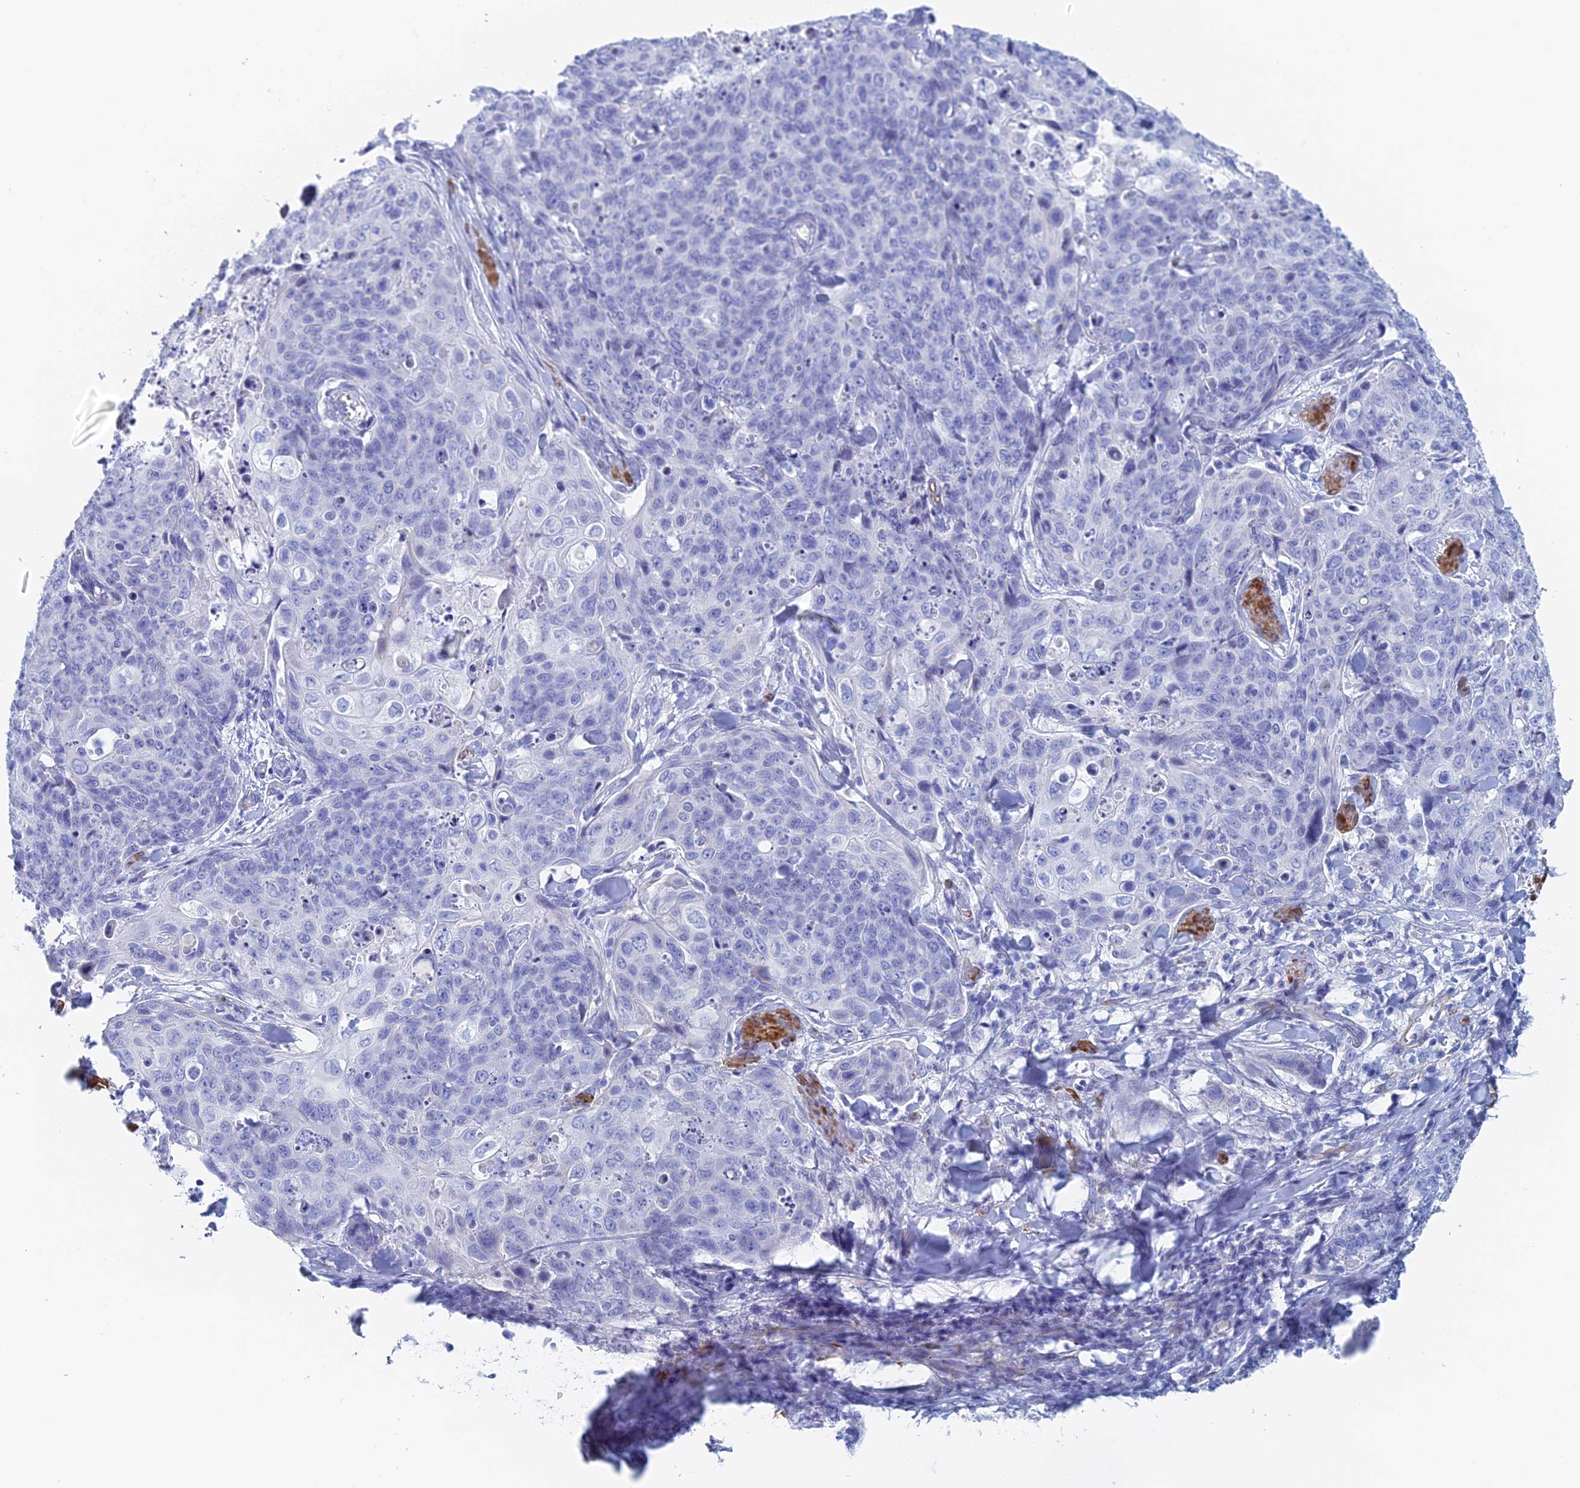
{"staining": {"intensity": "negative", "quantity": "none", "location": "none"}, "tissue": "skin cancer", "cell_type": "Tumor cells", "image_type": "cancer", "snomed": [{"axis": "morphology", "description": "Squamous cell carcinoma, NOS"}, {"axis": "topography", "description": "Skin"}, {"axis": "topography", "description": "Vulva"}], "caption": "This image is of skin cancer (squamous cell carcinoma) stained with immunohistochemistry (IHC) to label a protein in brown with the nuclei are counter-stained blue. There is no staining in tumor cells.", "gene": "KCNK18", "patient": {"sex": "female", "age": 85}}